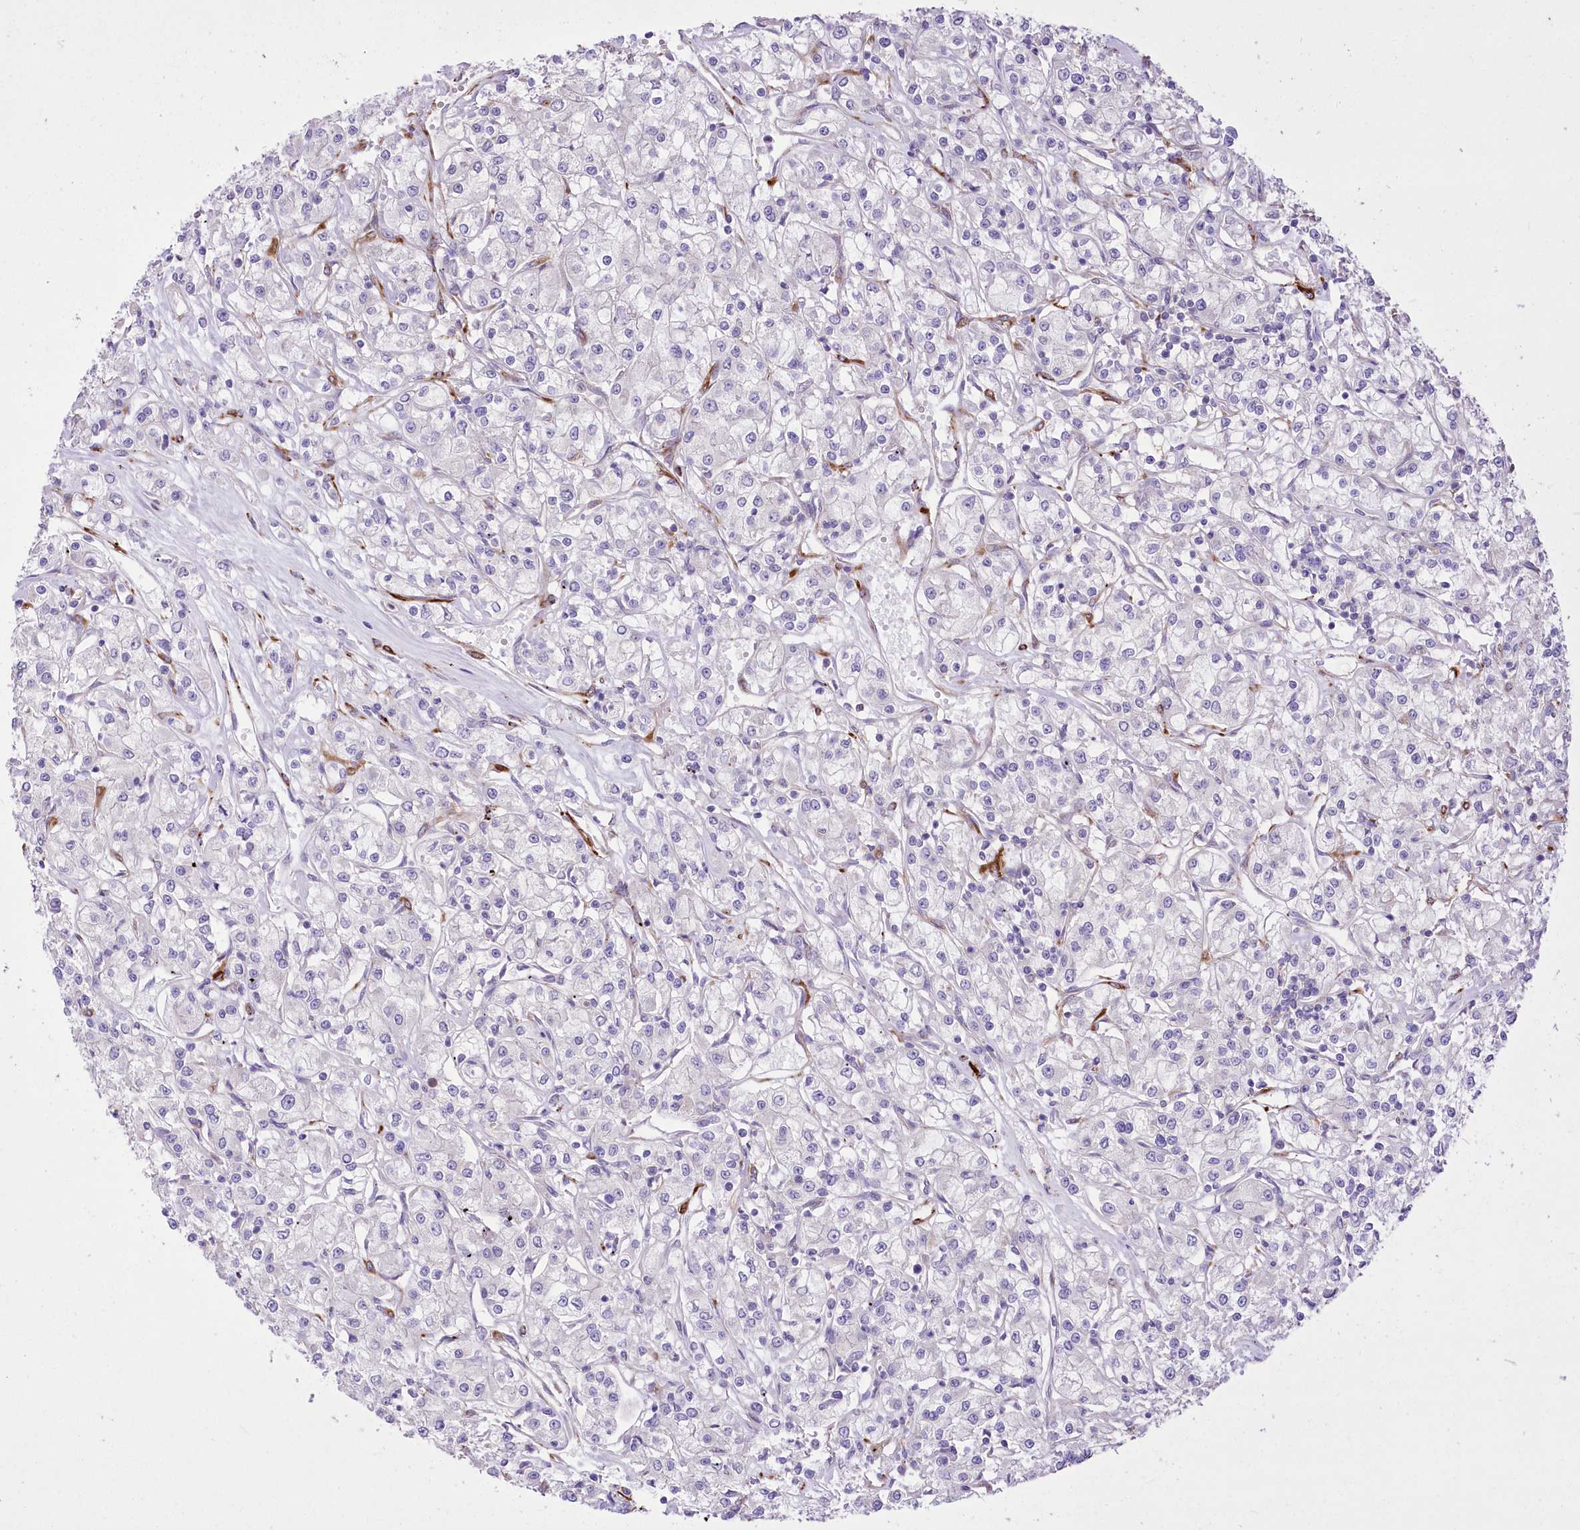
{"staining": {"intensity": "negative", "quantity": "none", "location": "none"}, "tissue": "renal cancer", "cell_type": "Tumor cells", "image_type": "cancer", "snomed": [{"axis": "morphology", "description": "Adenocarcinoma, NOS"}, {"axis": "topography", "description": "Kidney"}], "caption": "This is an IHC histopathology image of renal cancer (adenocarcinoma). There is no expression in tumor cells.", "gene": "ANGPTL3", "patient": {"sex": "female", "age": 59}}